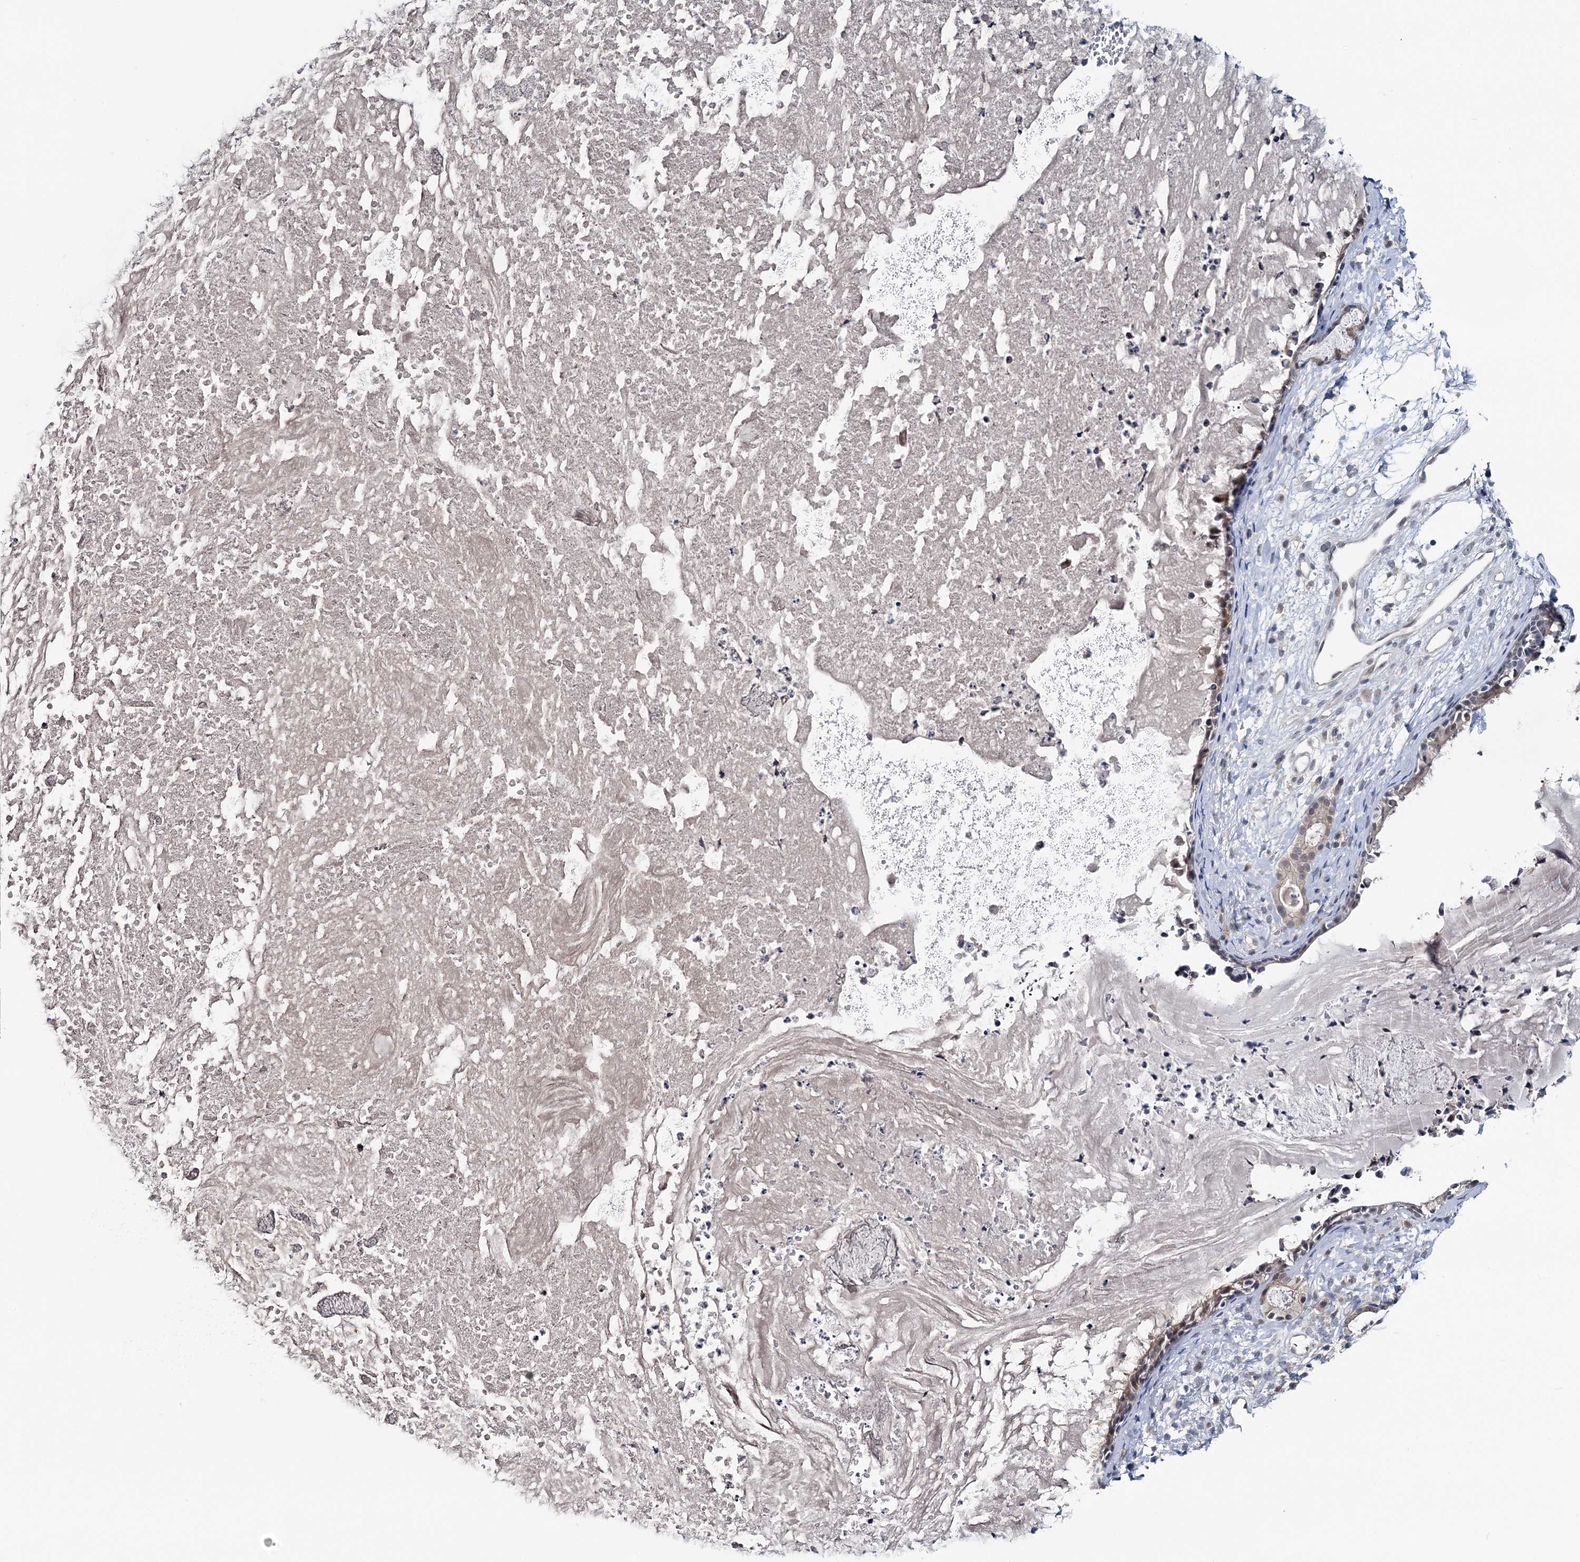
{"staining": {"intensity": "weak", "quantity": "25%-75%", "location": "cytoplasmic/membranous"}, "tissue": "nasopharynx", "cell_type": "Respiratory epithelial cells", "image_type": "normal", "snomed": [{"axis": "morphology", "description": "Normal tissue, NOS"}, {"axis": "topography", "description": "Nasopharynx"}], "caption": "This micrograph demonstrates benign nasopharynx stained with immunohistochemistry (IHC) to label a protein in brown. The cytoplasmic/membranous of respiratory epithelial cells show weak positivity for the protein. Nuclei are counter-stained blue.", "gene": "HYCC2", "patient": {"sex": "male", "age": 22}}